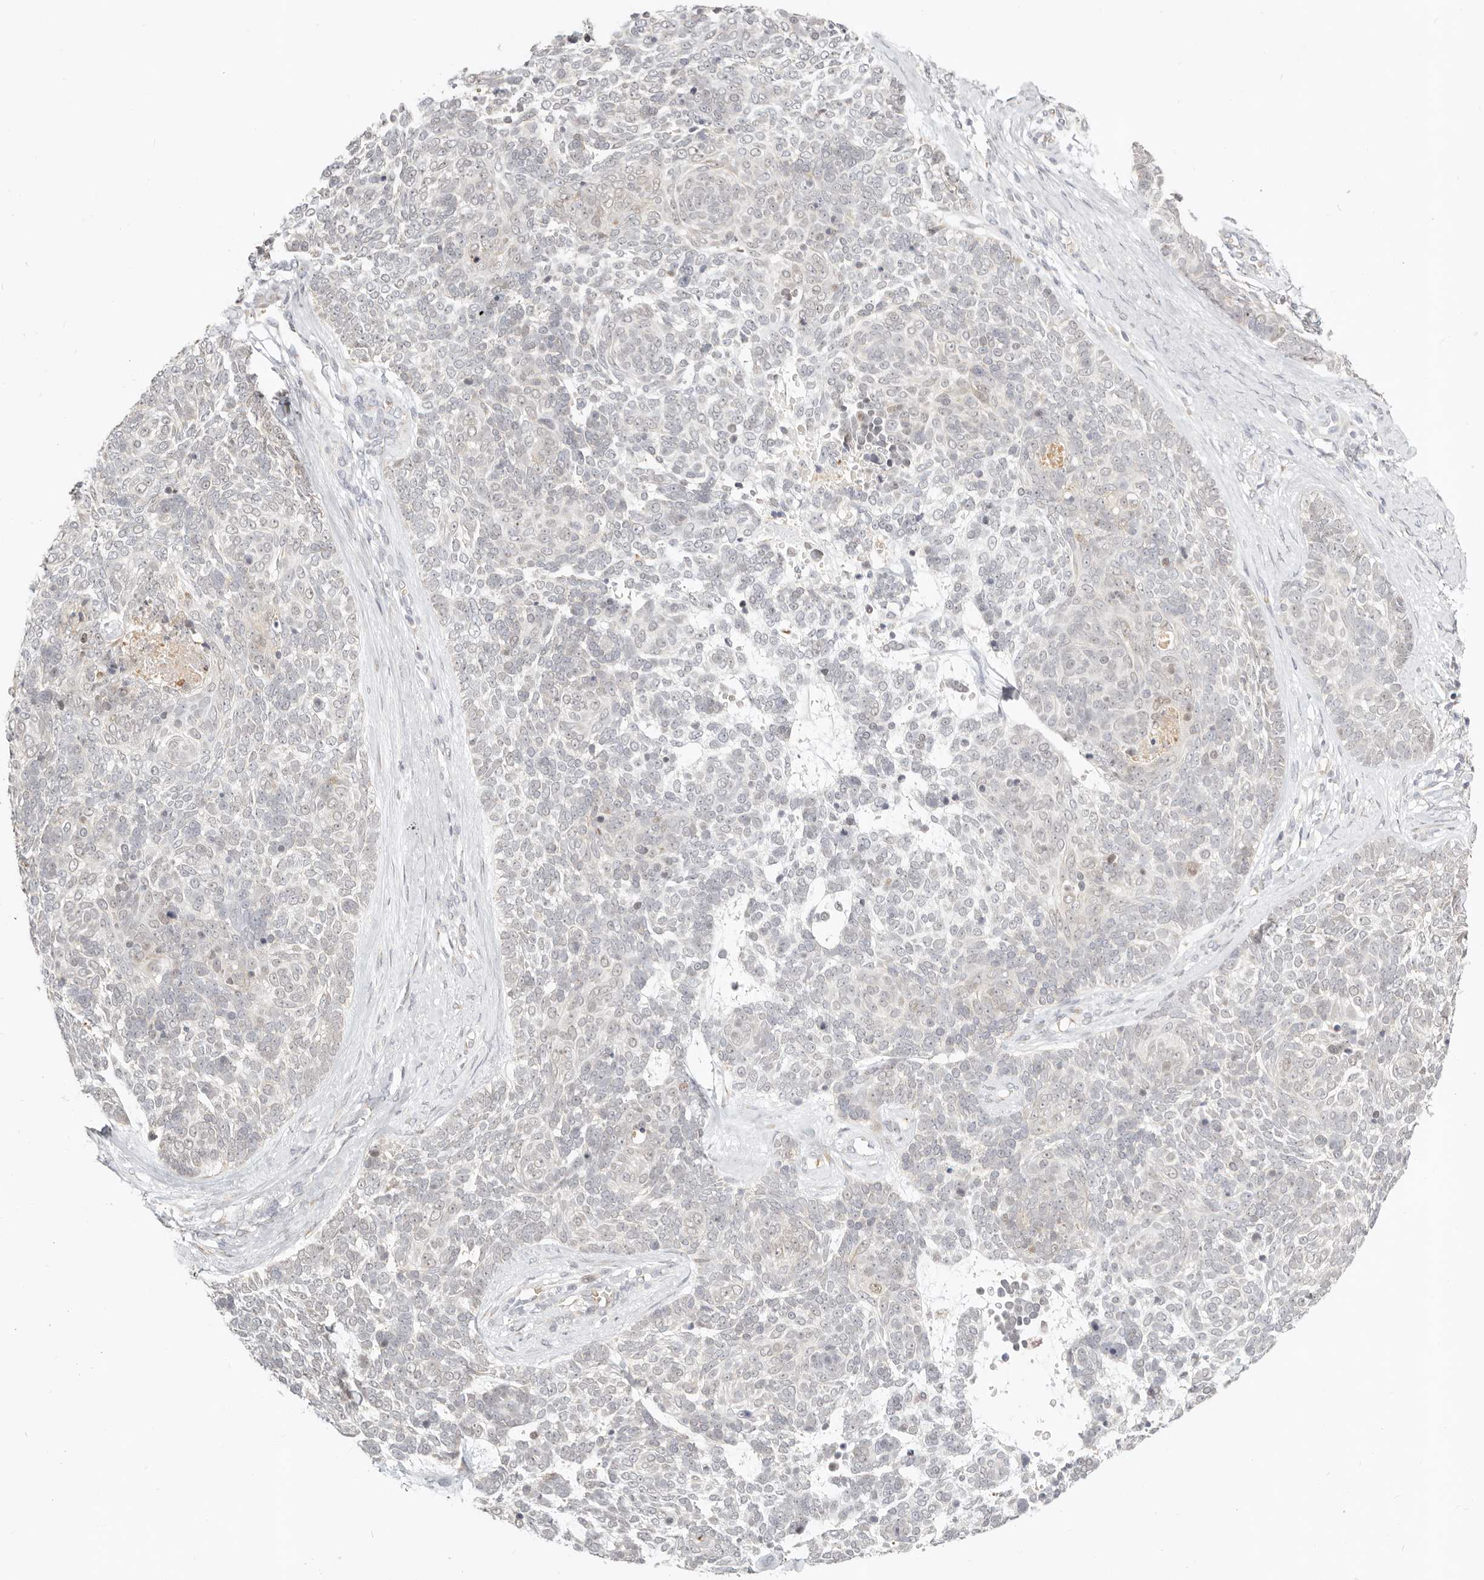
{"staining": {"intensity": "negative", "quantity": "none", "location": "none"}, "tissue": "skin cancer", "cell_type": "Tumor cells", "image_type": "cancer", "snomed": [{"axis": "morphology", "description": "Basal cell carcinoma"}, {"axis": "topography", "description": "Skin"}], "caption": "A micrograph of human skin cancer (basal cell carcinoma) is negative for staining in tumor cells.", "gene": "FAM20B", "patient": {"sex": "female", "age": 81}}